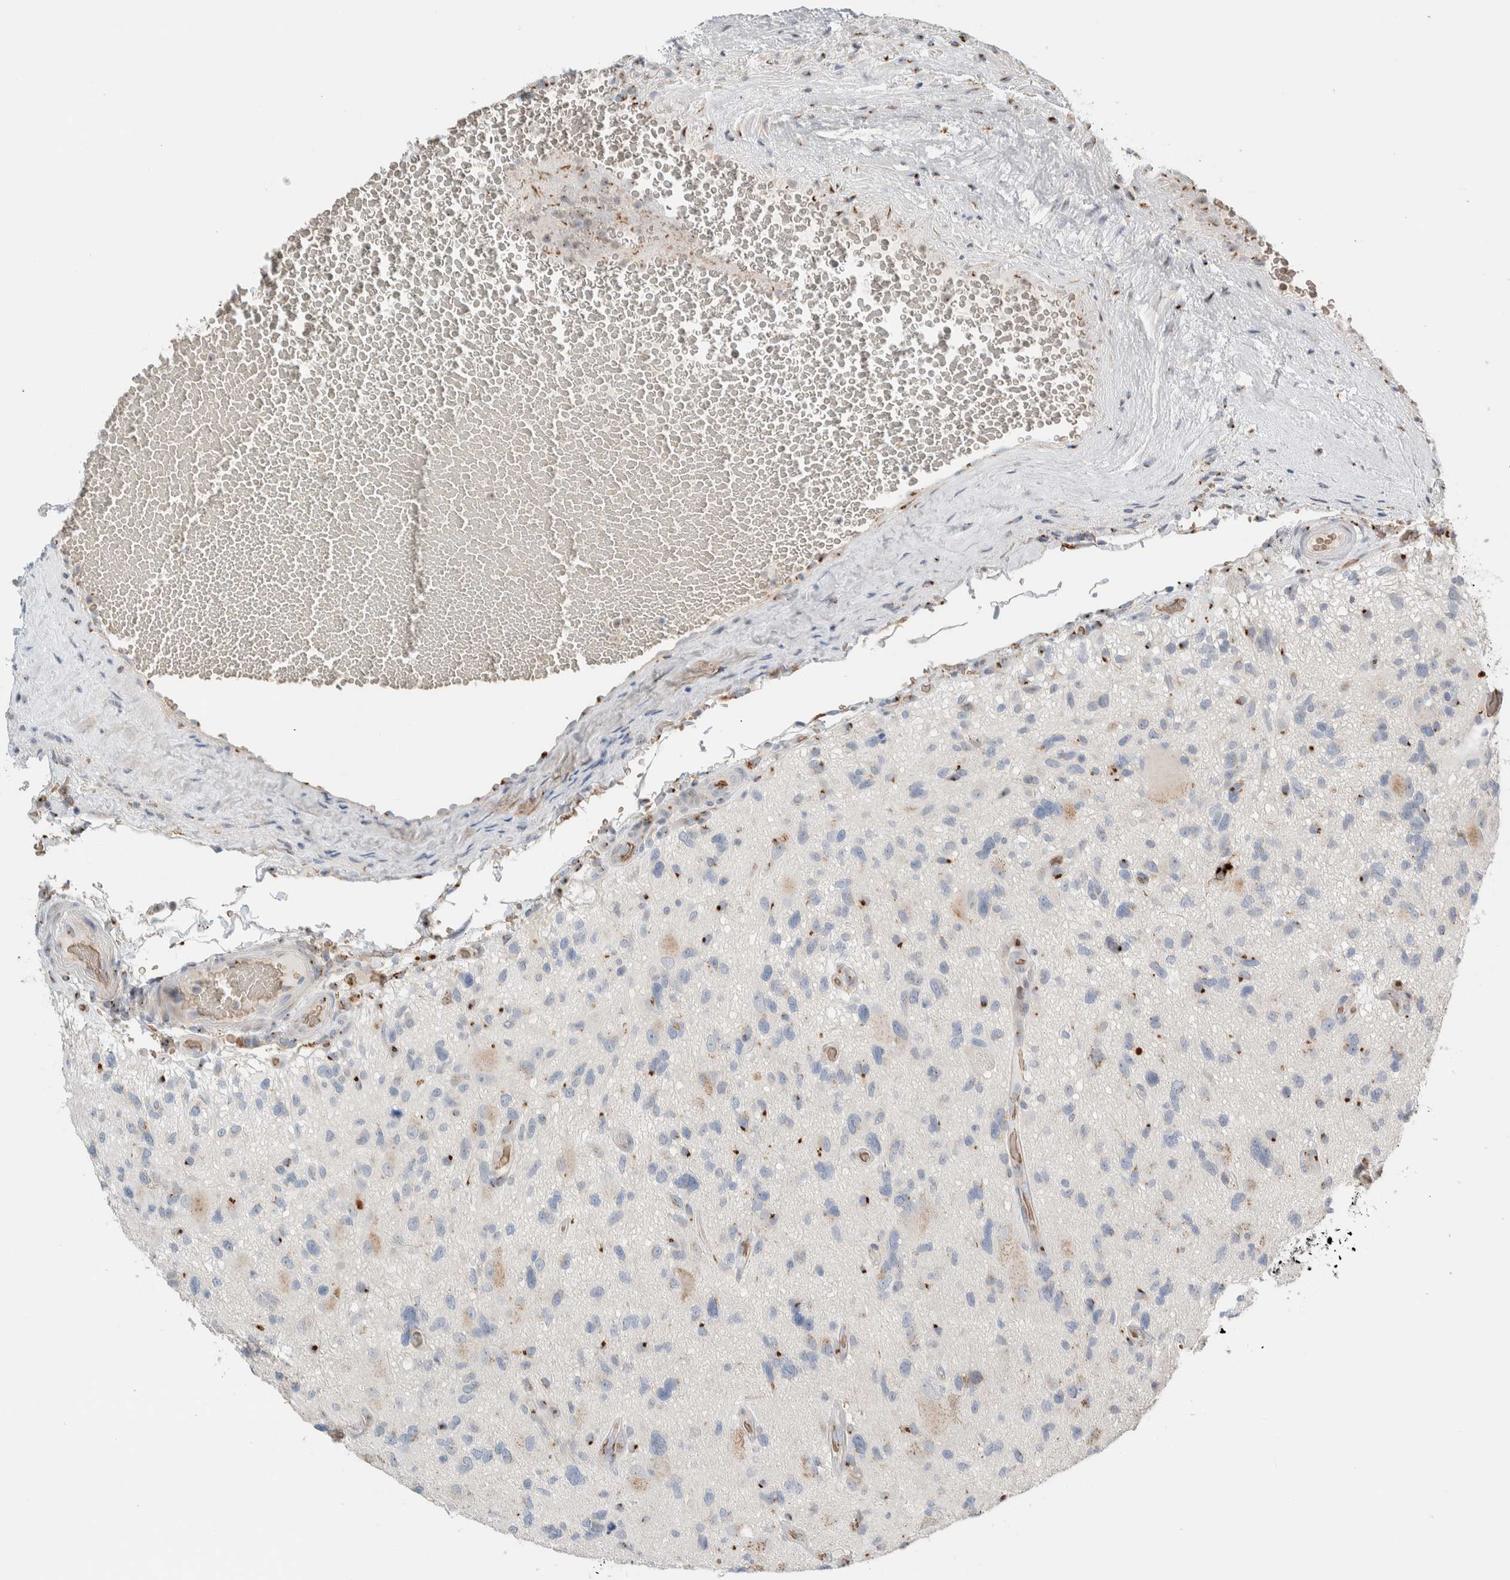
{"staining": {"intensity": "negative", "quantity": "none", "location": "none"}, "tissue": "glioma", "cell_type": "Tumor cells", "image_type": "cancer", "snomed": [{"axis": "morphology", "description": "Glioma, malignant, High grade"}, {"axis": "topography", "description": "Brain"}], "caption": "This photomicrograph is of high-grade glioma (malignant) stained with IHC to label a protein in brown with the nuclei are counter-stained blue. There is no positivity in tumor cells.", "gene": "SLC38A10", "patient": {"sex": "male", "age": 33}}